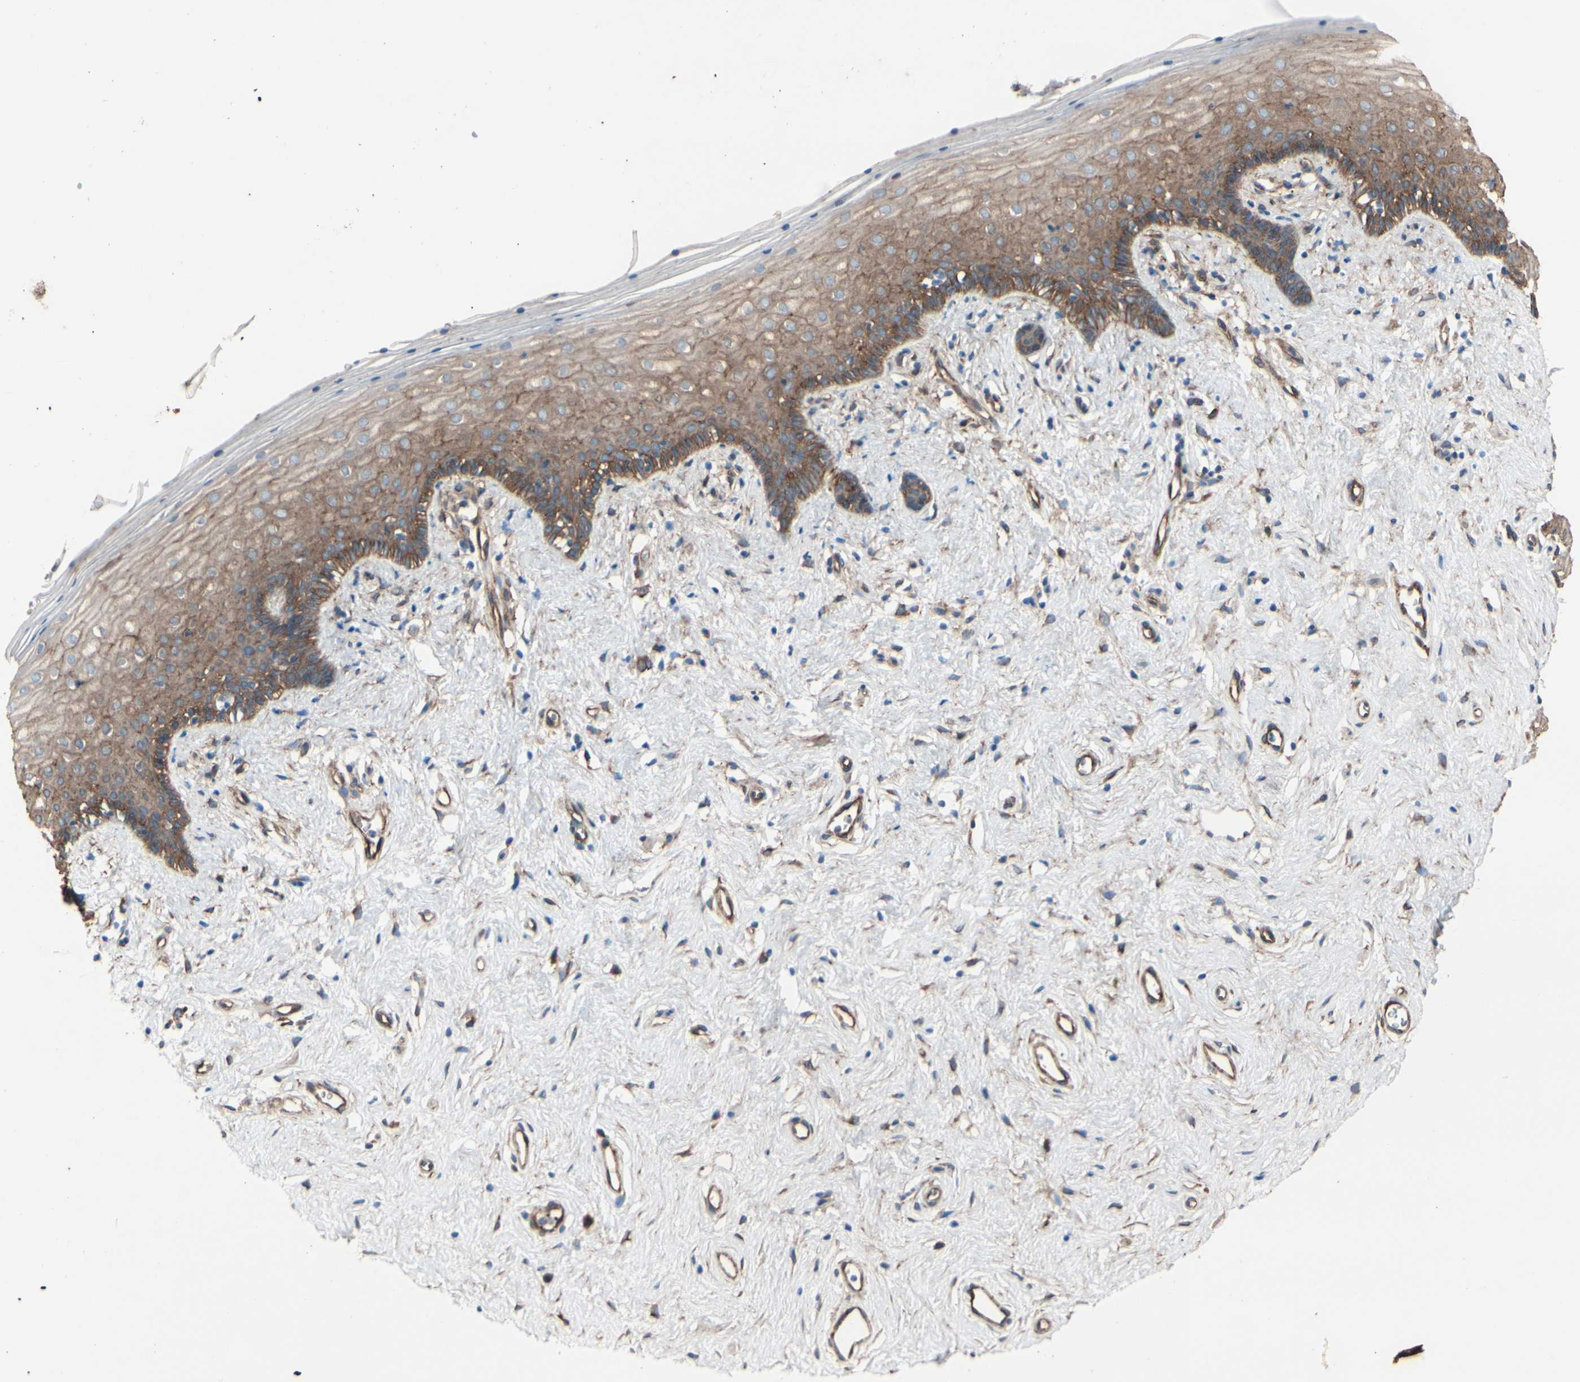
{"staining": {"intensity": "weak", "quantity": ">75%", "location": "cytoplasmic/membranous"}, "tissue": "vagina", "cell_type": "Squamous epithelial cells", "image_type": "normal", "snomed": [{"axis": "morphology", "description": "Normal tissue, NOS"}, {"axis": "topography", "description": "Vagina"}], "caption": "IHC of benign vagina displays low levels of weak cytoplasmic/membranous staining in approximately >75% of squamous epithelial cells.", "gene": "CTTNBP2", "patient": {"sex": "female", "age": 44}}